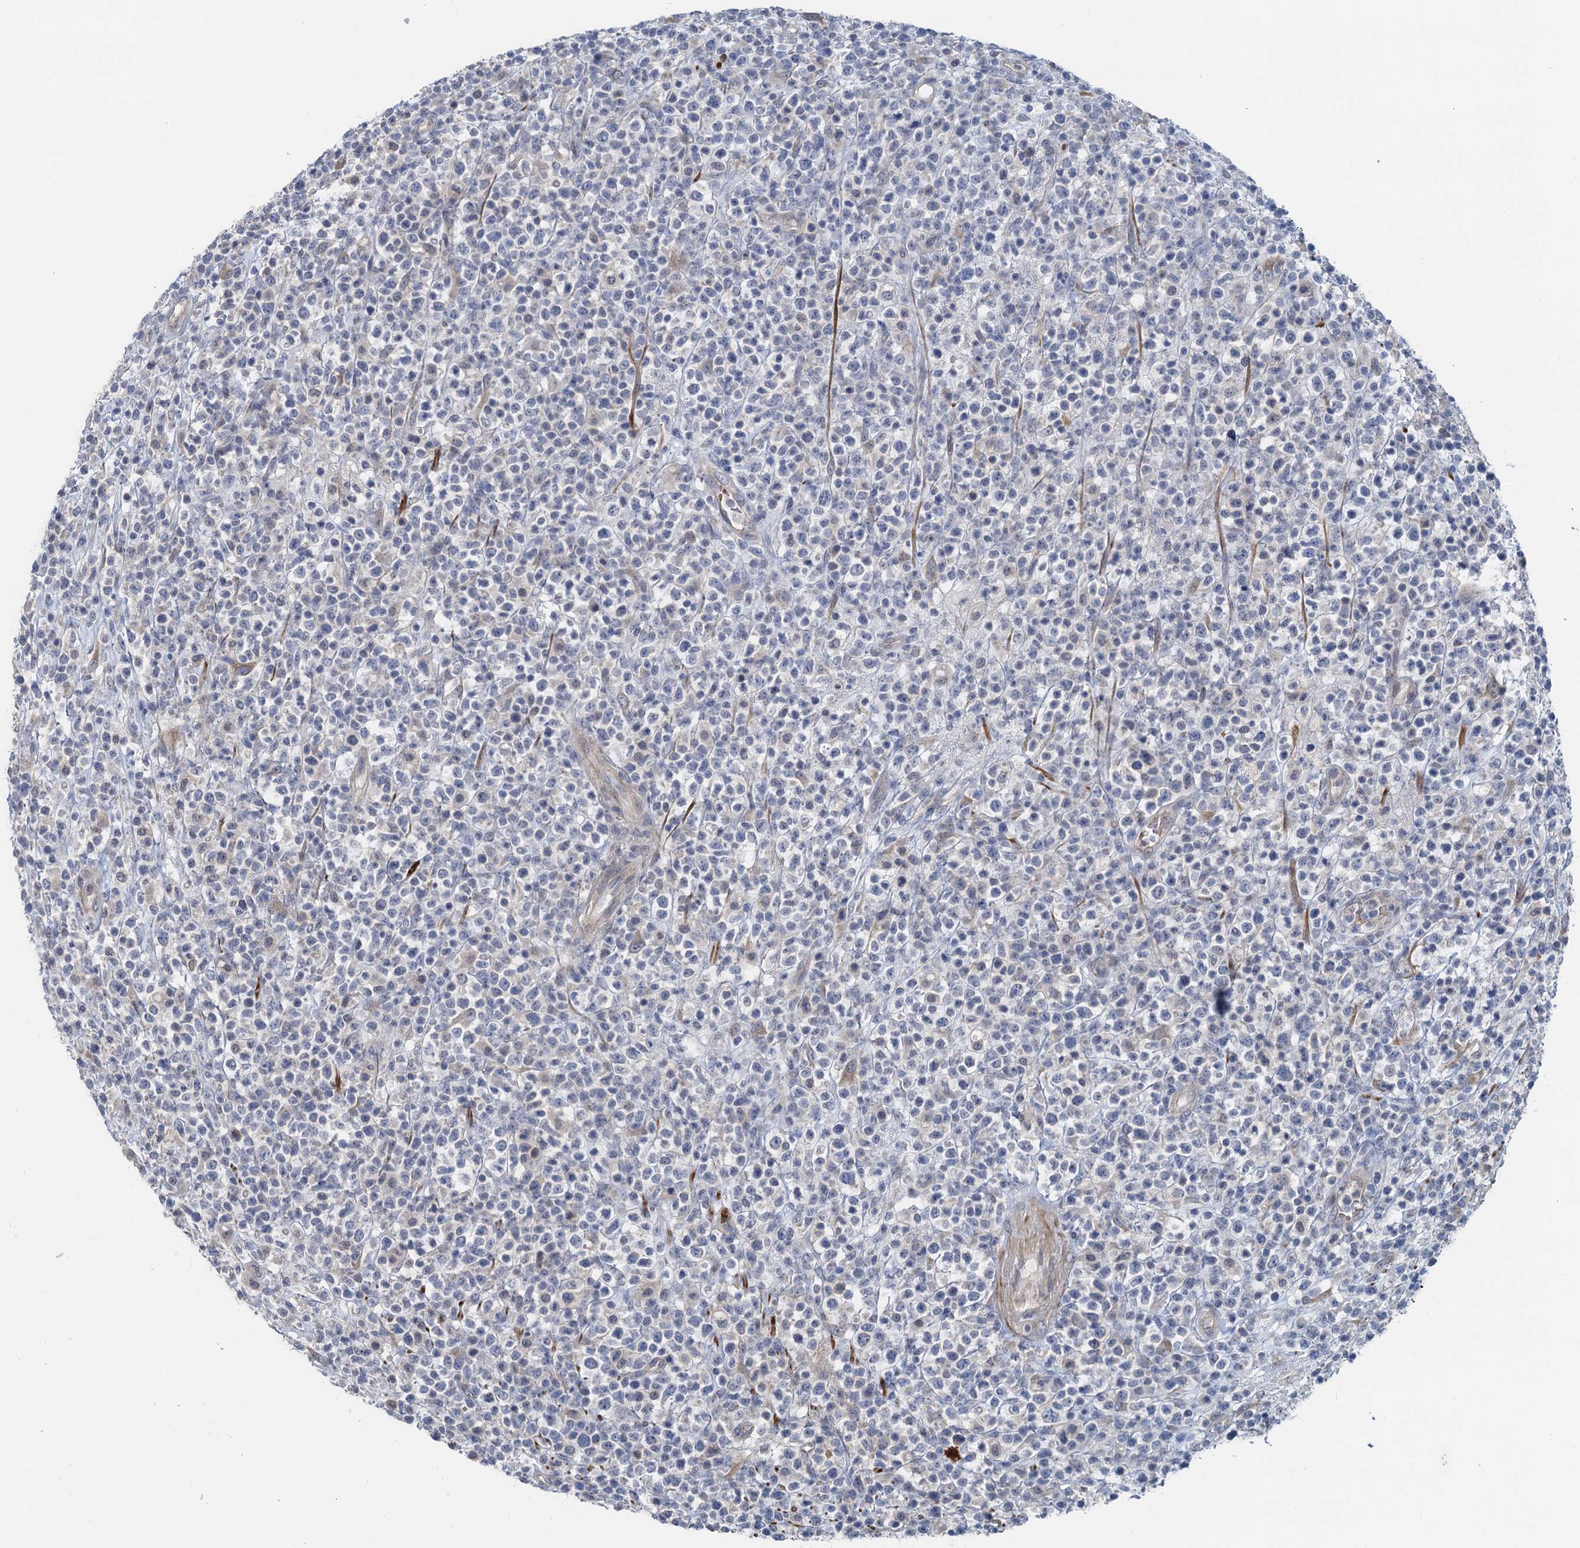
{"staining": {"intensity": "negative", "quantity": "none", "location": "none"}, "tissue": "lymphoma", "cell_type": "Tumor cells", "image_type": "cancer", "snomed": [{"axis": "morphology", "description": "Malignant lymphoma, non-Hodgkin's type, High grade"}, {"axis": "topography", "description": "Colon"}], "caption": "This is an immunohistochemistry (IHC) image of lymphoma. There is no staining in tumor cells.", "gene": "MYO16", "patient": {"sex": "female", "age": 53}}